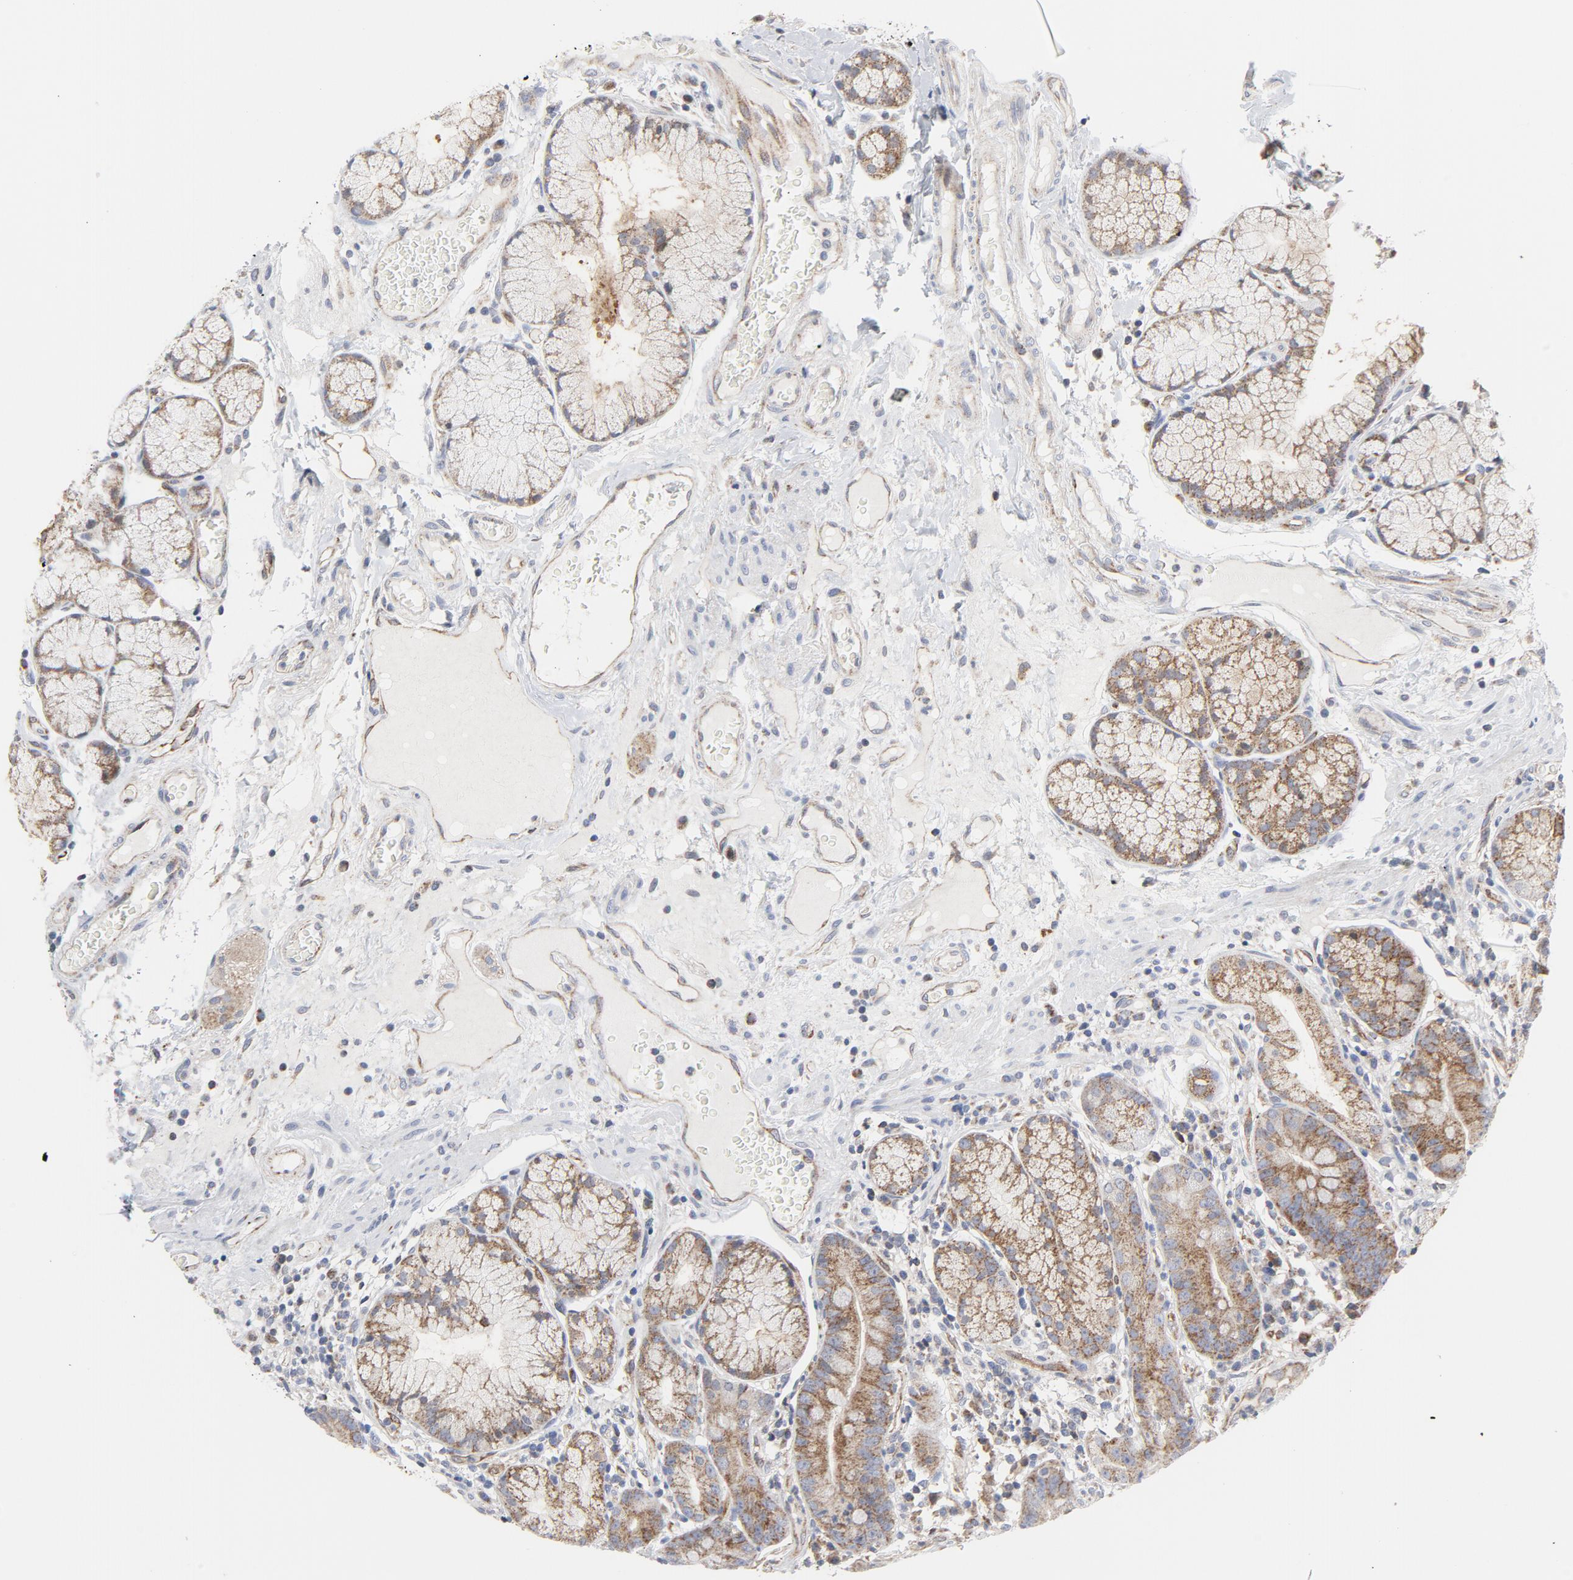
{"staining": {"intensity": "moderate", "quantity": ">75%", "location": "cytoplasmic/membranous"}, "tissue": "duodenum", "cell_type": "Glandular cells", "image_type": "normal", "snomed": [{"axis": "morphology", "description": "Normal tissue, NOS"}, {"axis": "topography", "description": "Duodenum"}], "caption": "The immunohistochemical stain highlights moderate cytoplasmic/membranous staining in glandular cells of benign duodenum.", "gene": "RAPGEF4", "patient": {"sex": "male", "age": 50}}